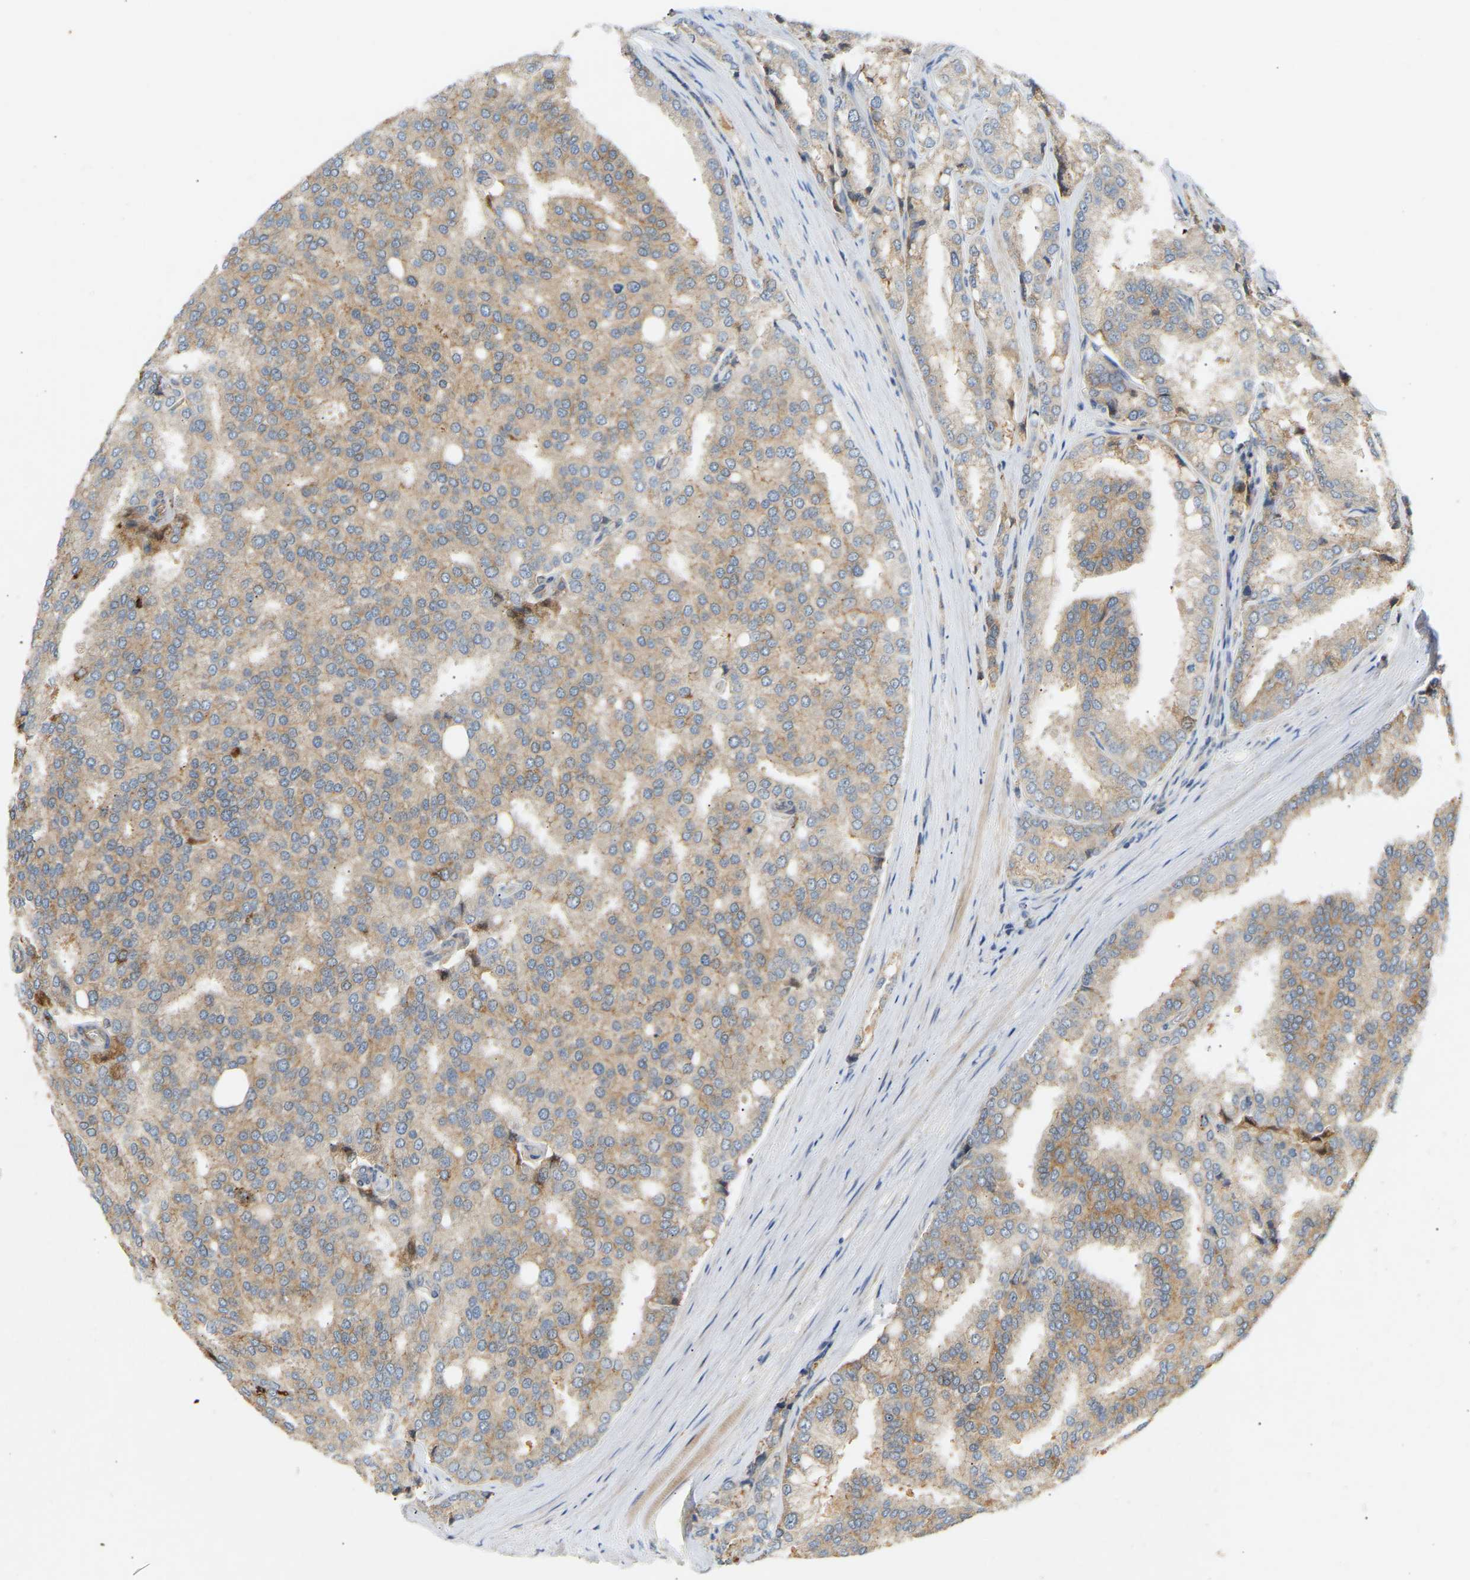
{"staining": {"intensity": "weak", "quantity": ">75%", "location": "cytoplasmic/membranous"}, "tissue": "prostate cancer", "cell_type": "Tumor cells", "image_type": "cancer", "snomed": [{"axis": "morphology", "description": "Adenocarcinoma, High grade"}, {"axis": "topography", "description": "Prostate"}], "caption": "Prostate adenocarcinoma (high-grade) stained with DAB (3,3'-diaminobenzidine) immunohistochemistry (IHC) demonstrates low levels of weak cytoplasmic/membranous staining in about >75% of tumor cells. (IHC, brightfield microscopy, high magnification).", "gene": "PTCD1", "patient": {"sex": "male", "age": 50}}